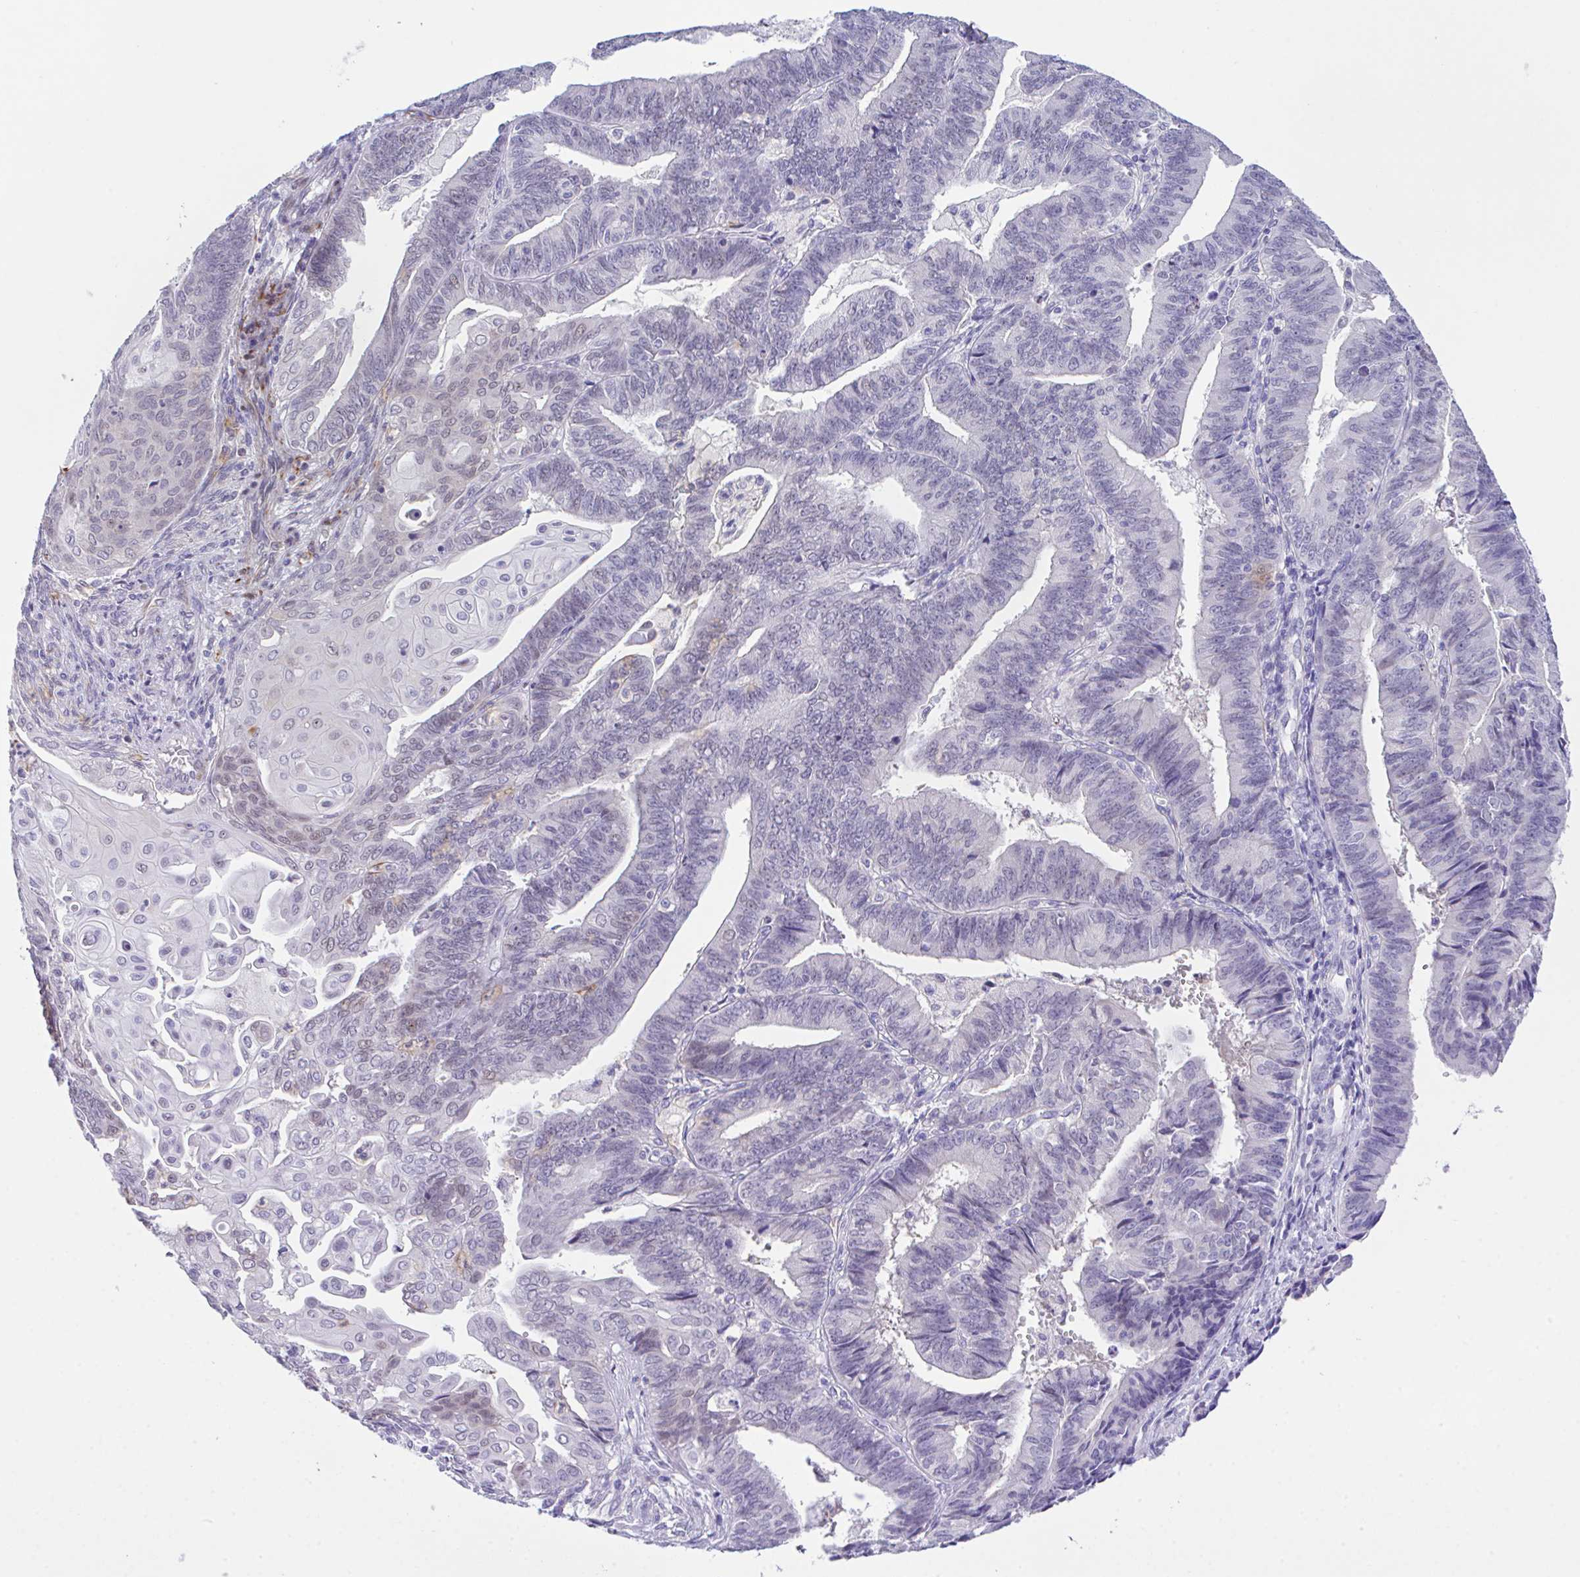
{"staining": {"intensity": "negative", "quantity": "none", "location": "none"}, "tissue": "endometrial cancer", "cell_type": "Tumor cells", "image_type": "cancer", "snomed": [{"axis": "morphology", "description": "Adenocarcinoma, NOS"}, {"axis": "topography", "description": "Endometrium"}], "caption": "Tumor cells show no significant positivity in endometrial adenocarcinoma.", "gene": "HOXB4", "patient": {"sex": "female", "age": 73}}